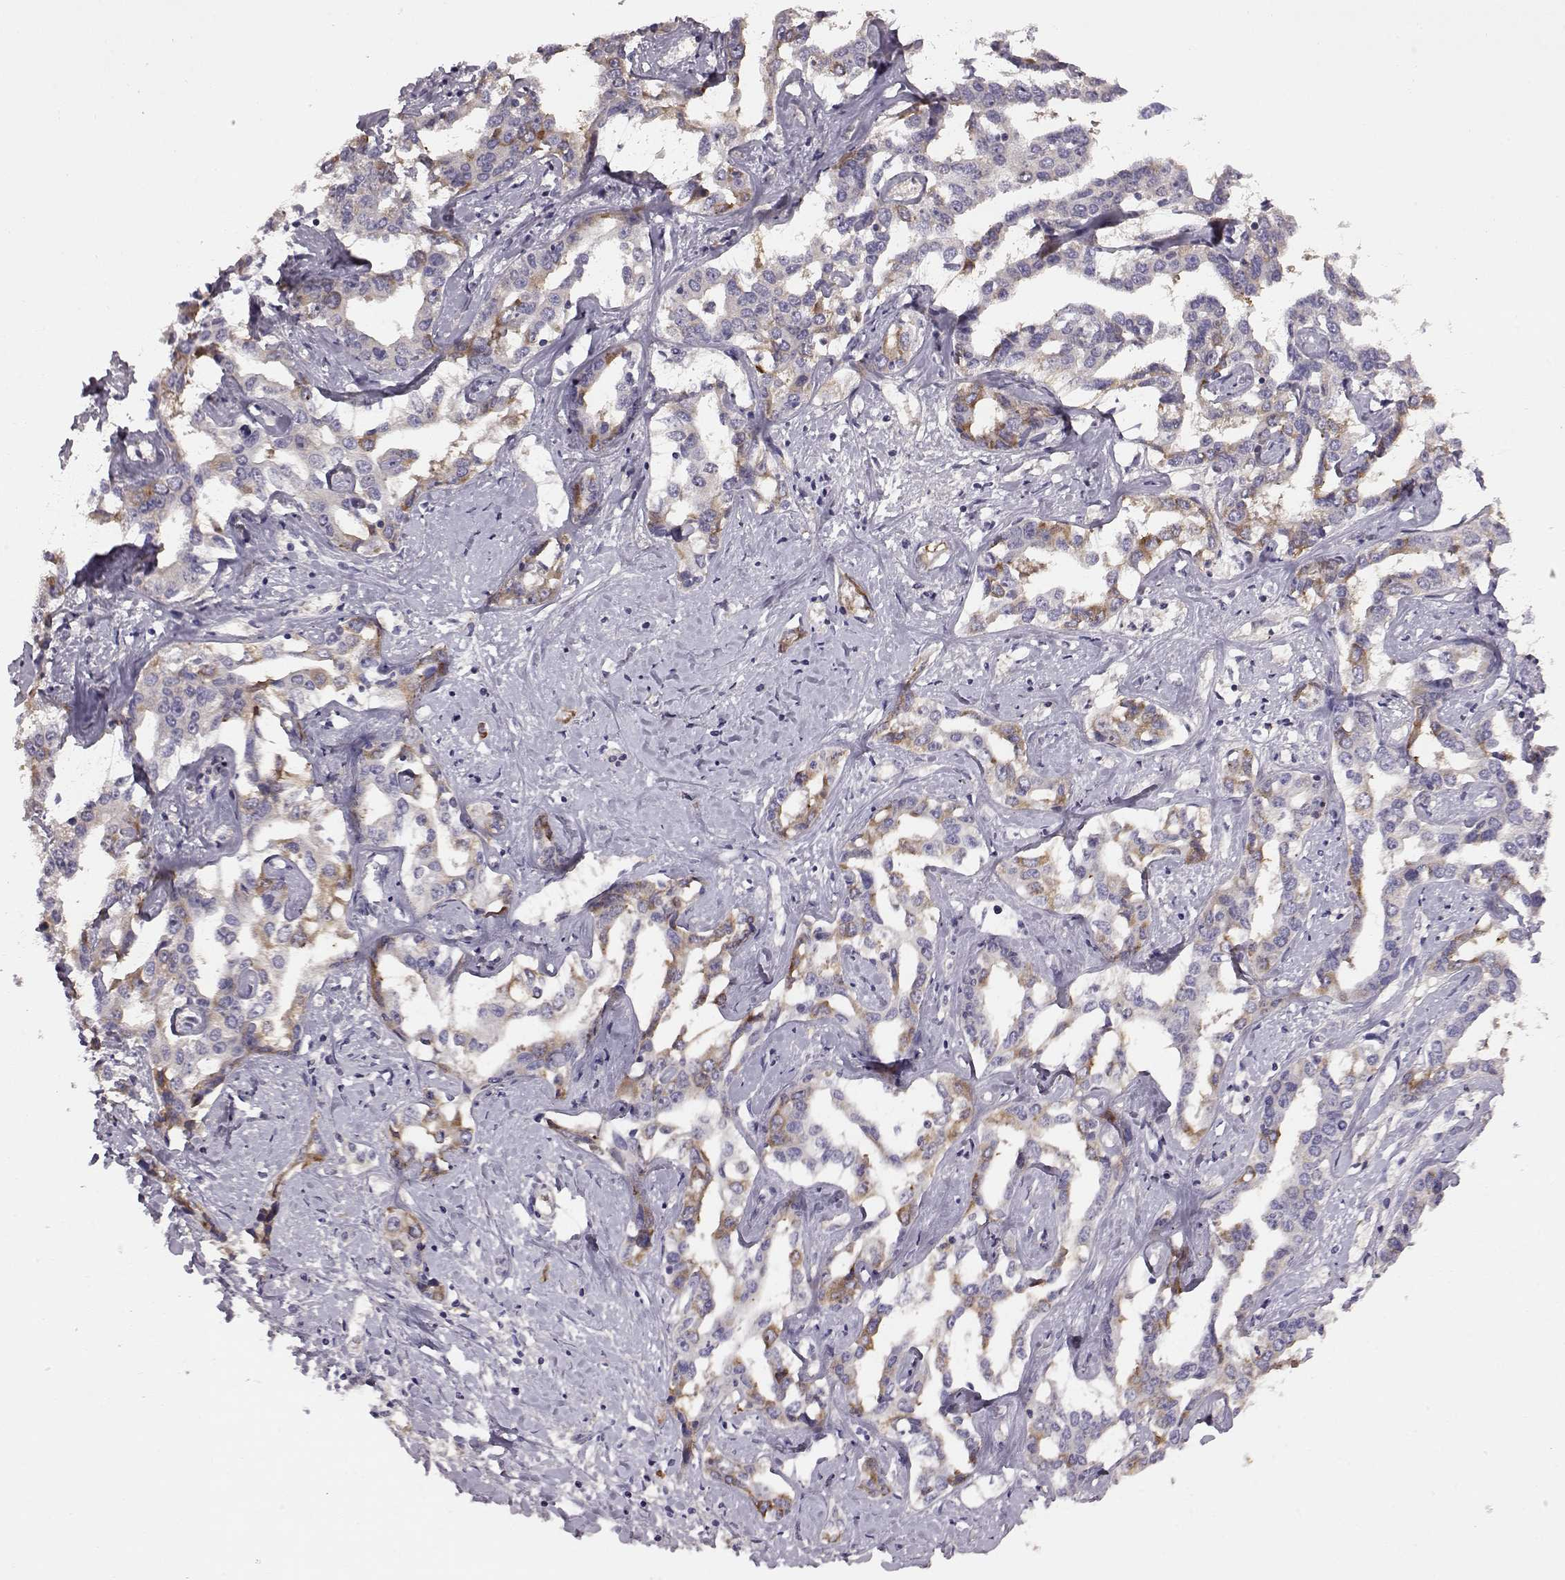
{"staining": {"intensity": "moderate", "quantity": "<25%", "location": "cytoplasmic/membranous"}, "tissue": "liver cancer", "cell_type": "Tumor cells", "image_type": "cancer", "snomed": [{"axis": "morphology", "description": "Cholangiocarcinoma"}, {"axis": "topography", "description": "Liver"}], "caption": "Cholangiocarcinoma (liver) stained for a protein exhibits moderate cytoplasmic/membranous positivity in tumor cells.", "gene": "ADGRG2", "patient": {"sex": "male", "age": 59}}